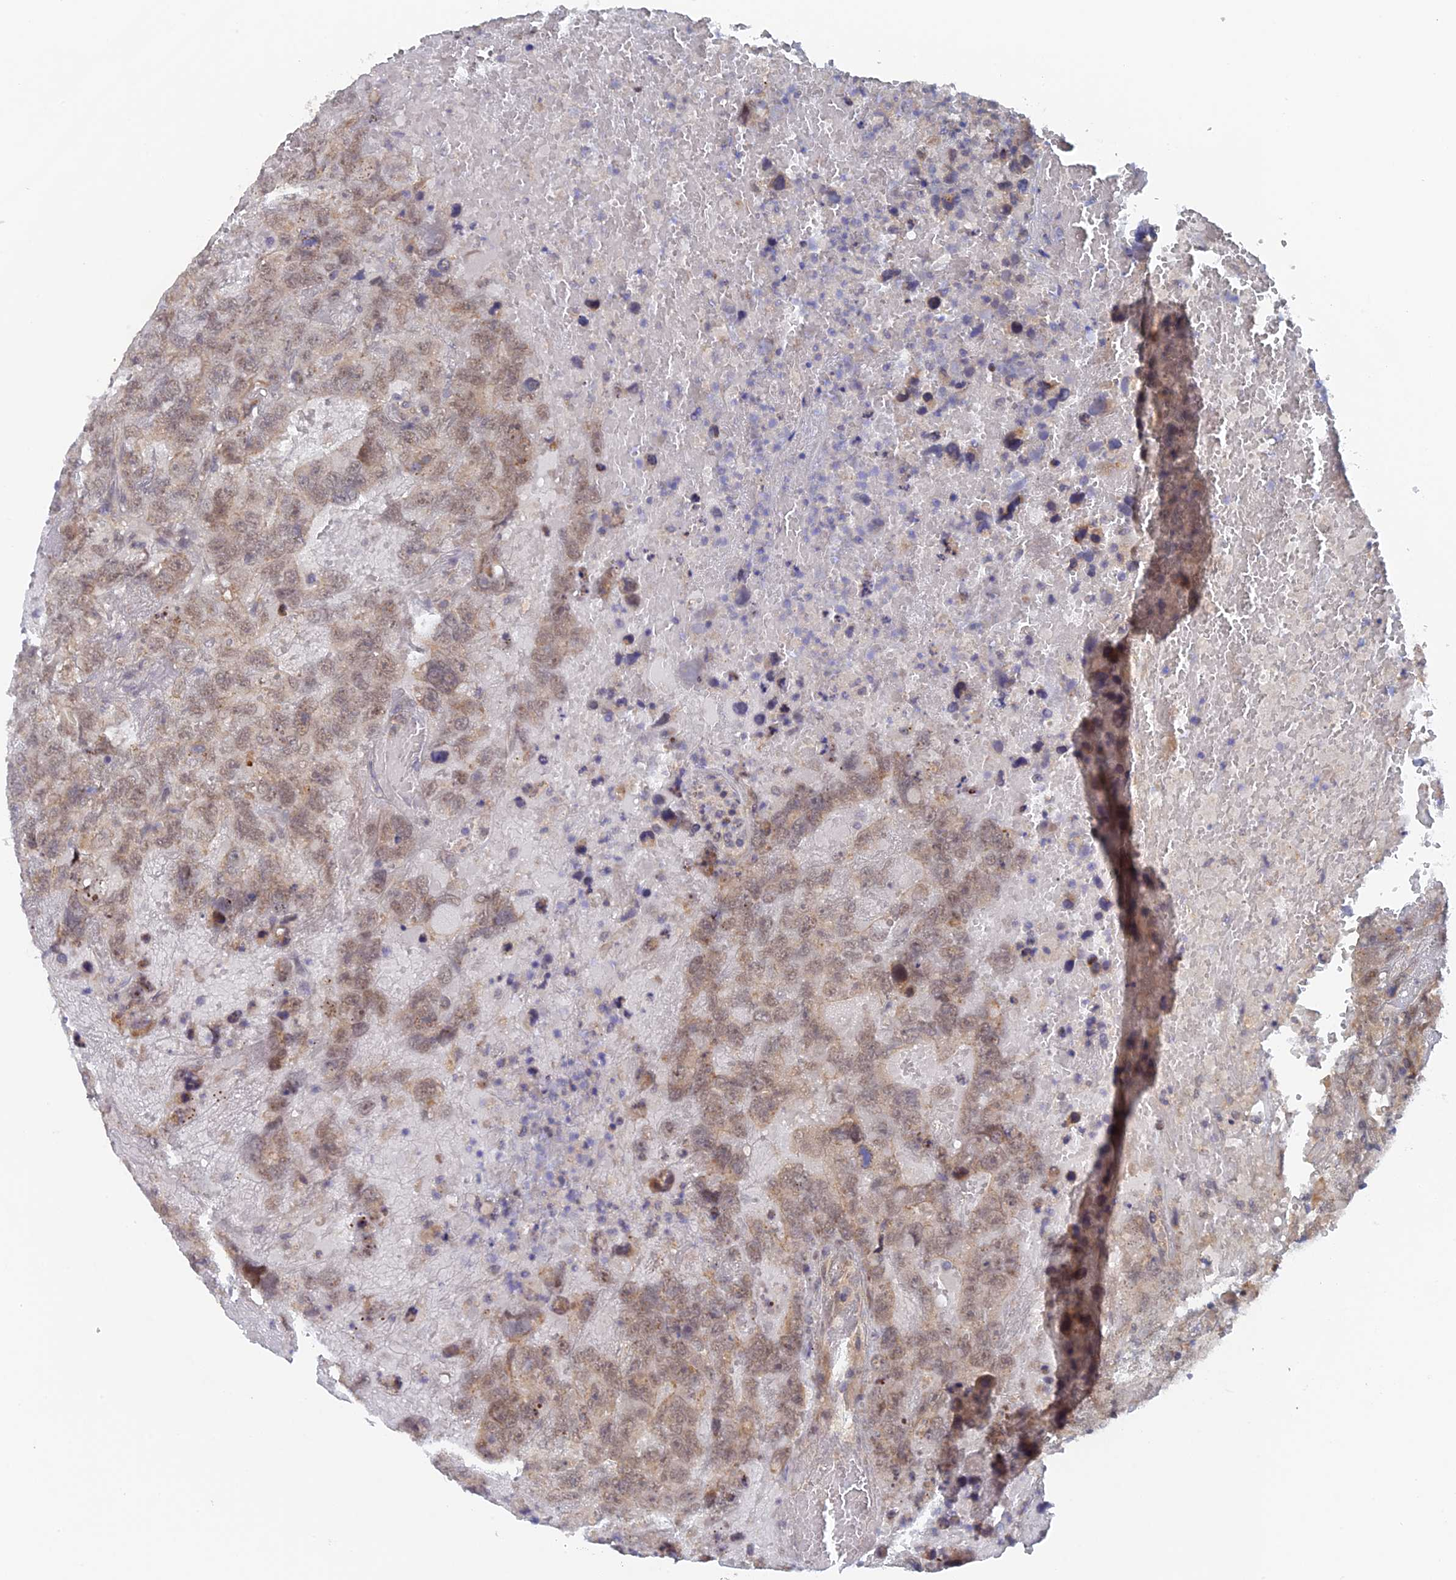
{"staining": {"intensity": "weak", "quantity": ">75%", "location": "cytoplasmic/membranous,nuclear"}, "tissue": "testis cancer", "cell_type": "Tumor cells", "image_type": "cancer", "snomed": [{"axis": "morphology", "description": "Carcinoma, Embryonal, NOS"}, {"axis": "topography", "description": "Testis"}], "caption": "The image reveals immunohistochemical staining of testis cancer (embryonal carcinoma). There is weak cytoplasmic/membranous and nuclear expression is appreciated in about >75% of tumor cells. Nuclei are stained in blue.", "gene": "MIGA2", "patient": {"sex": "male", "age": 45}}